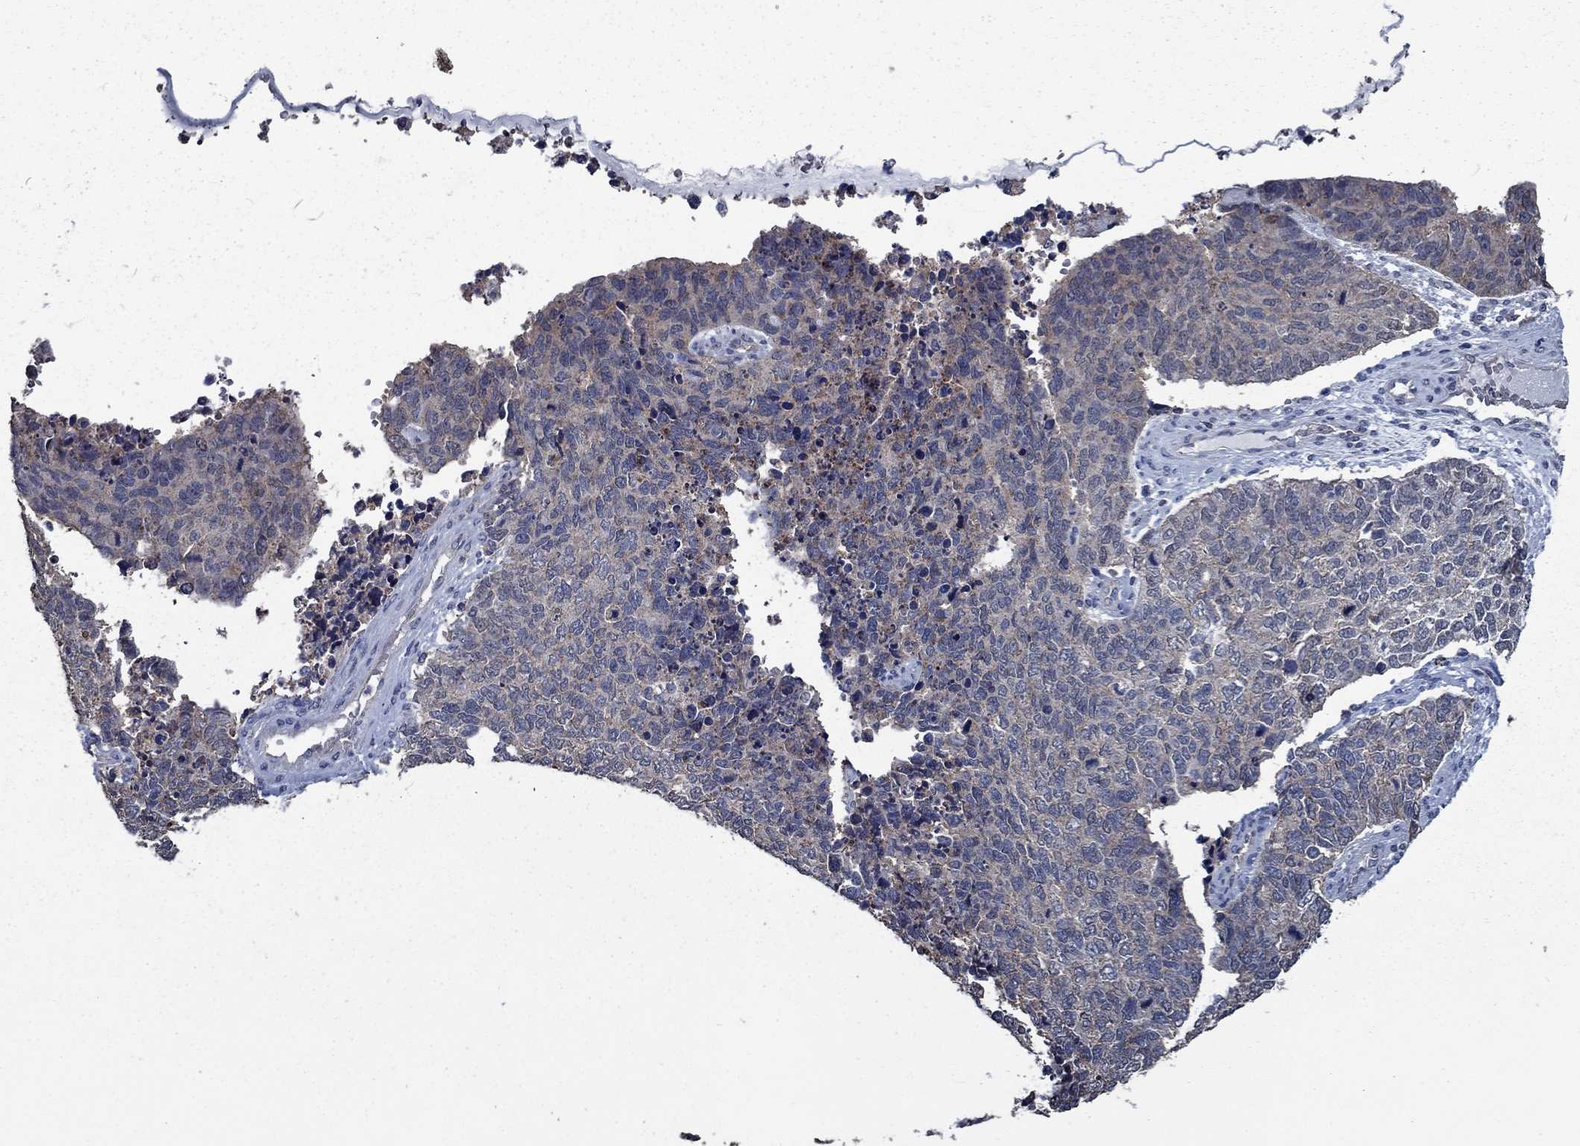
{"staining": {"intensity": "weak", "quantity": "<25%", "location": "cytoplasmic/membranous"}, "tissue": "cervical cancer", "cell_type": "Tumor cells", "image_type": "cancer", "snomed": [{"axis": "morphology", "description": "Squamous cell carcinoma, NOS"}, {"axis": "topography", "description": "Cervix"}], "caption": "IHC of squamous cell carcinoma (cervical) shows no positivity in tumor cells. (DAB (3,3'-diaminobenzidine) IHC with hematoxylin counter stain).", "gene": "SLC44A1", "patient": {"sex": "female", "age": 63}}